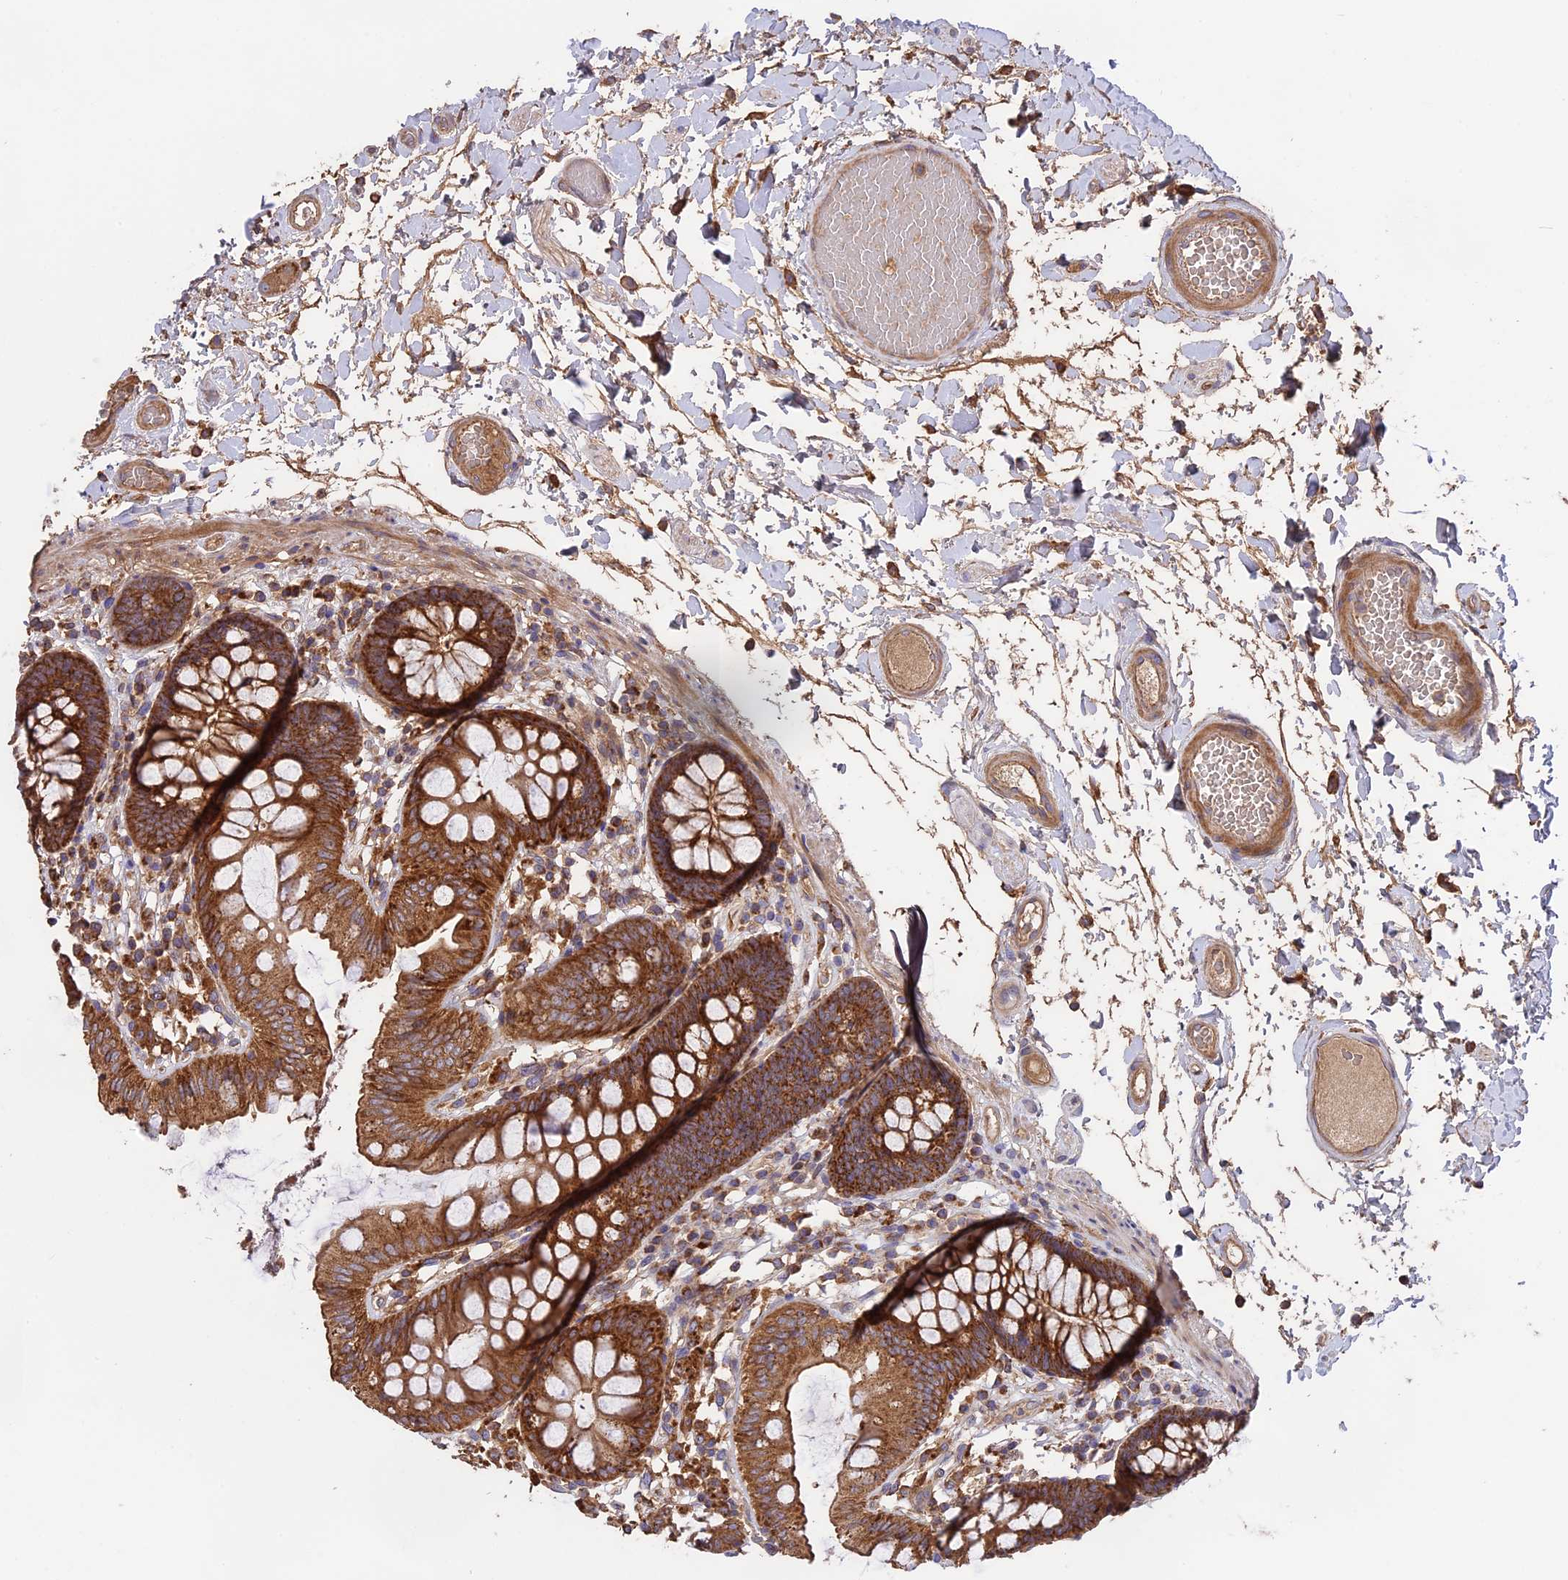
{"staining": {"intensity": "moderate", "quantity": ">75%", "location": "cytoplasmic/membranous"}, "tissue": "colon", "cell_type": "Endothelial cells", "image_type": "normal", "snomed": [{"axis": "morphology", "description": "Normal tissue, NOS"}, {"axis": "topography", "description": "Colon"}], "caption": "Immunohistochemistry (IHC) micrograph of benign colon: human colon stained using IHC reveals medium levels of moderate protein expression localized specifically in the cytoplasmic/membranous of endothelial cells, appearing as a cytoplasmic/membranous brown color.", "gene": "NUDT8", "patient": {"sex": "male", "age": 84}}